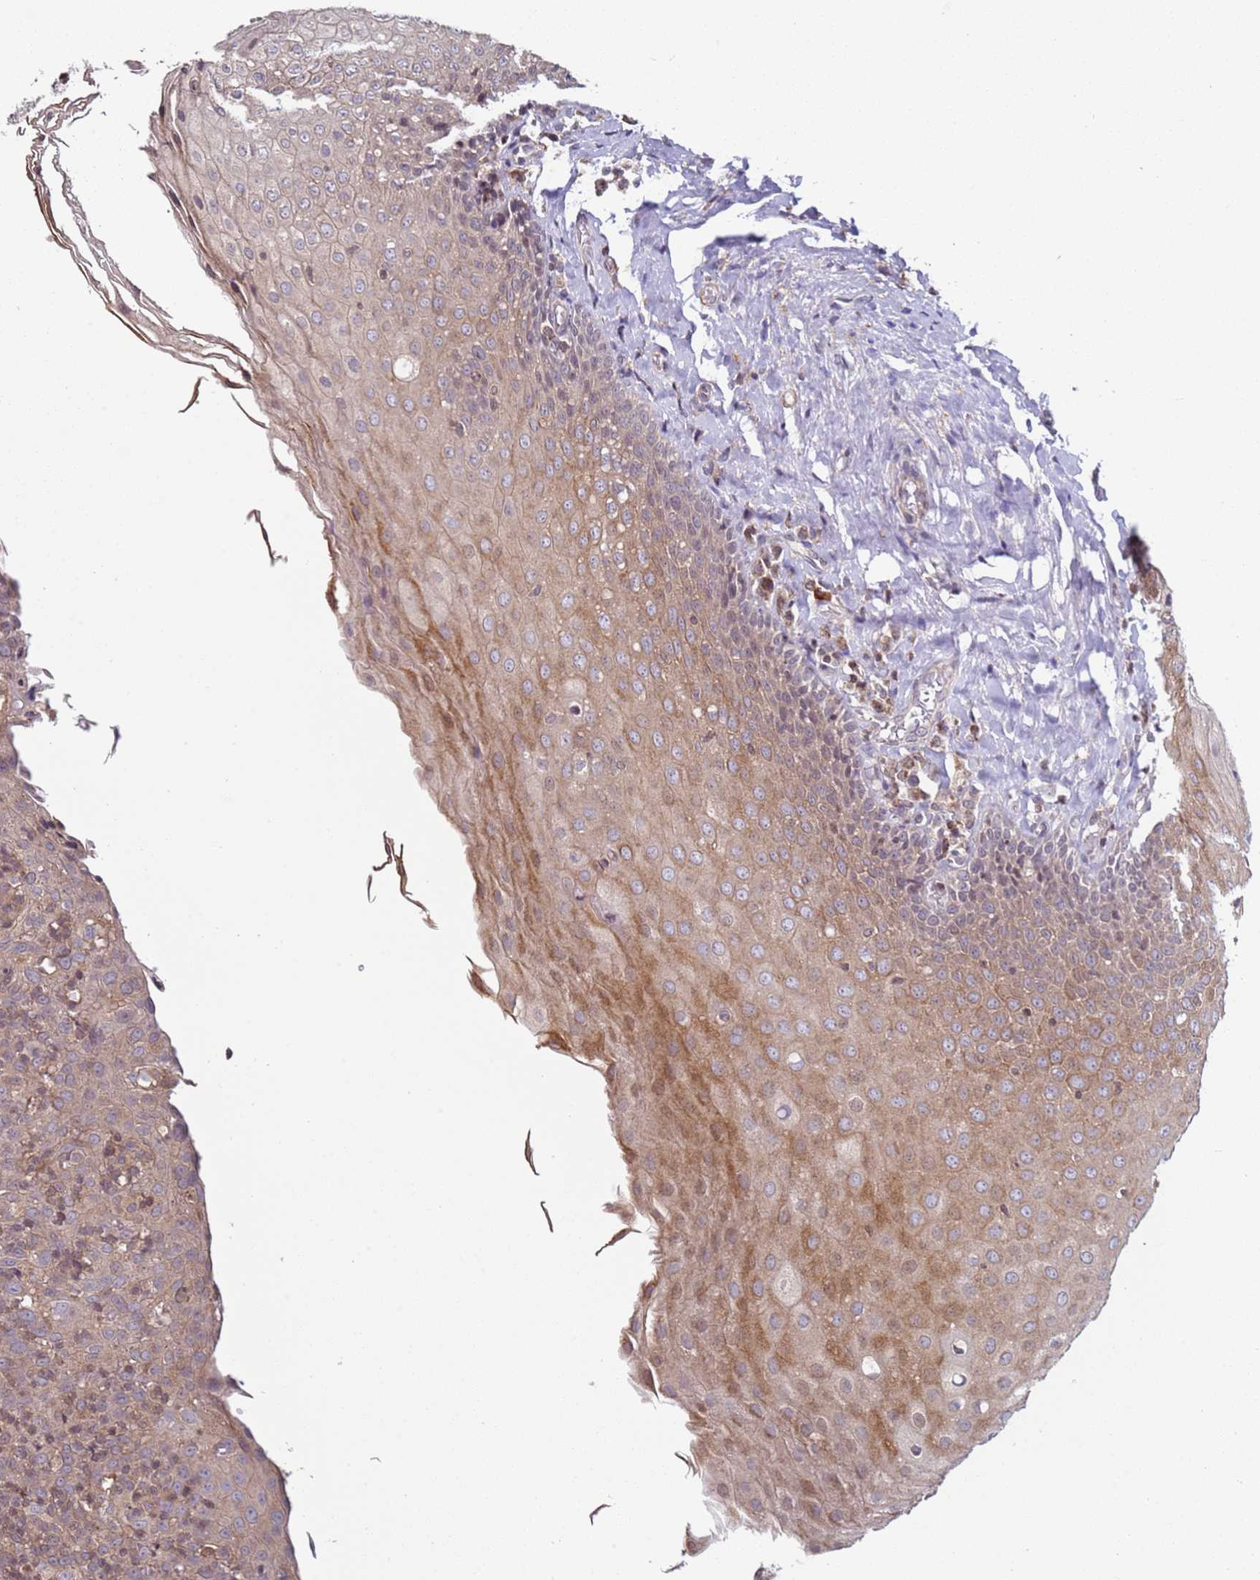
{"staining": {"intensity": "negative", "quantity": "none", "location": "none"}, "tissue": "tonsil", "cell_type": "Germinal center cells", "image_type": "normal", "snomed": [{"axis": "morphology", "description": "Normal tissue, NOS"}, {"axis": "topography", "description": "Tonsil"}], "caption": "Immunohistochemical staining of normal tonsil shows no significant positivity in germinal center cells.", "gene": "SNAPC4", "patient": {"sex": "female", "age": 19}}